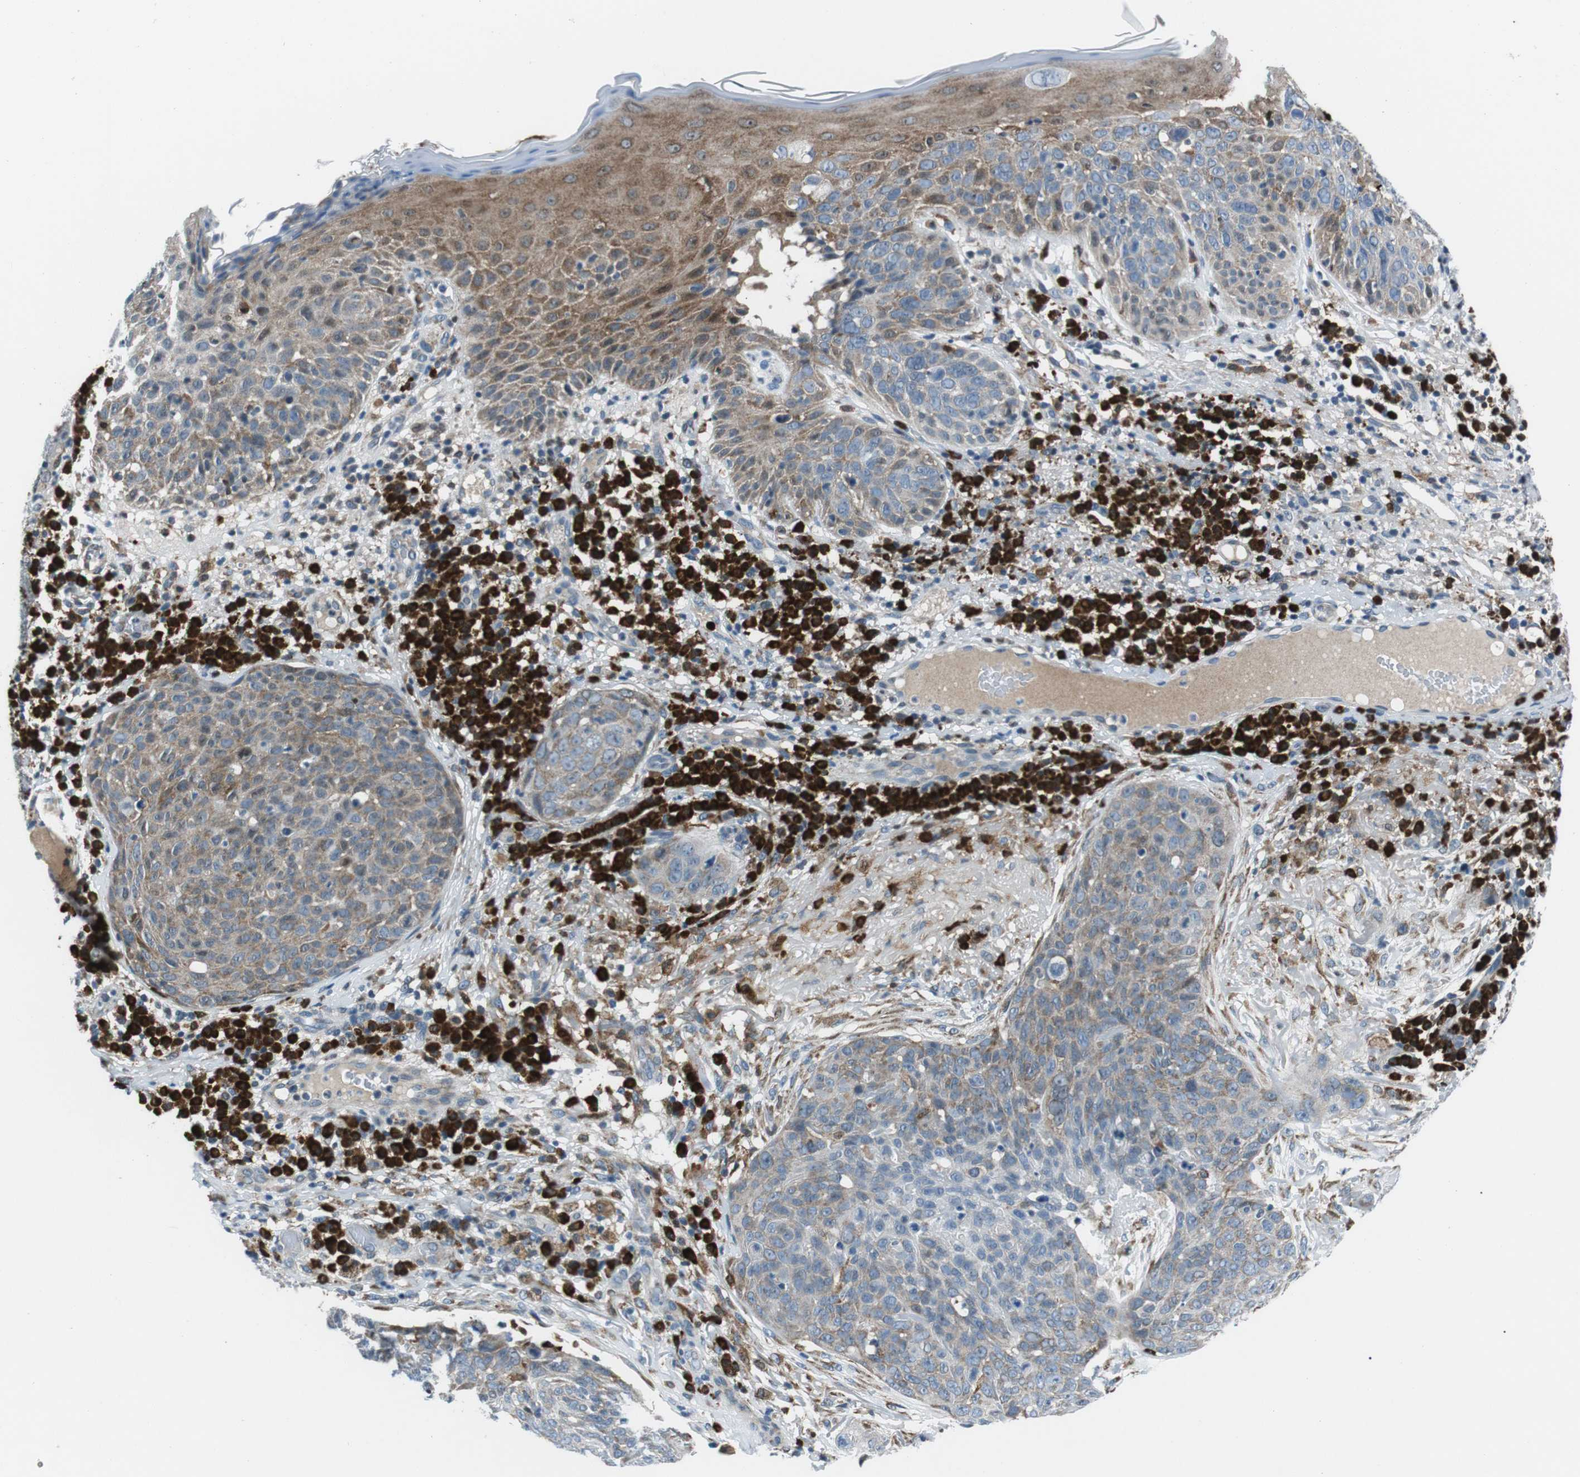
{"staining": {"intensity": "weak", "quantity": "25%-75%", "location": "cytoplasmic/membranous"}, "tissue": "skin cancer", "cell_type": "Tumor cells", "image_type": "cancer", "snomed": [{"axis": "morphology", "description": "Squamous cell carcinoma in situ, NOS"}, {"axis": "morphology", "description": "Squamous cell carcinoma, NOS"}, {"axis": "topography", "description": "Skin"}], "caption": "DAB (3,3'-diaminobenzidine) immunohistochemical staining of skin cancer (squamous cell carcinoma in situ) exhibits weak cytoplasmic/membranous protein expression in approximately 25%-75% of tumor cells. (brown staining indicates protein expression, while blue staining denotes nuclei).", "gene": "BLNK", "patient": {"sex": "male", "age": 93}}